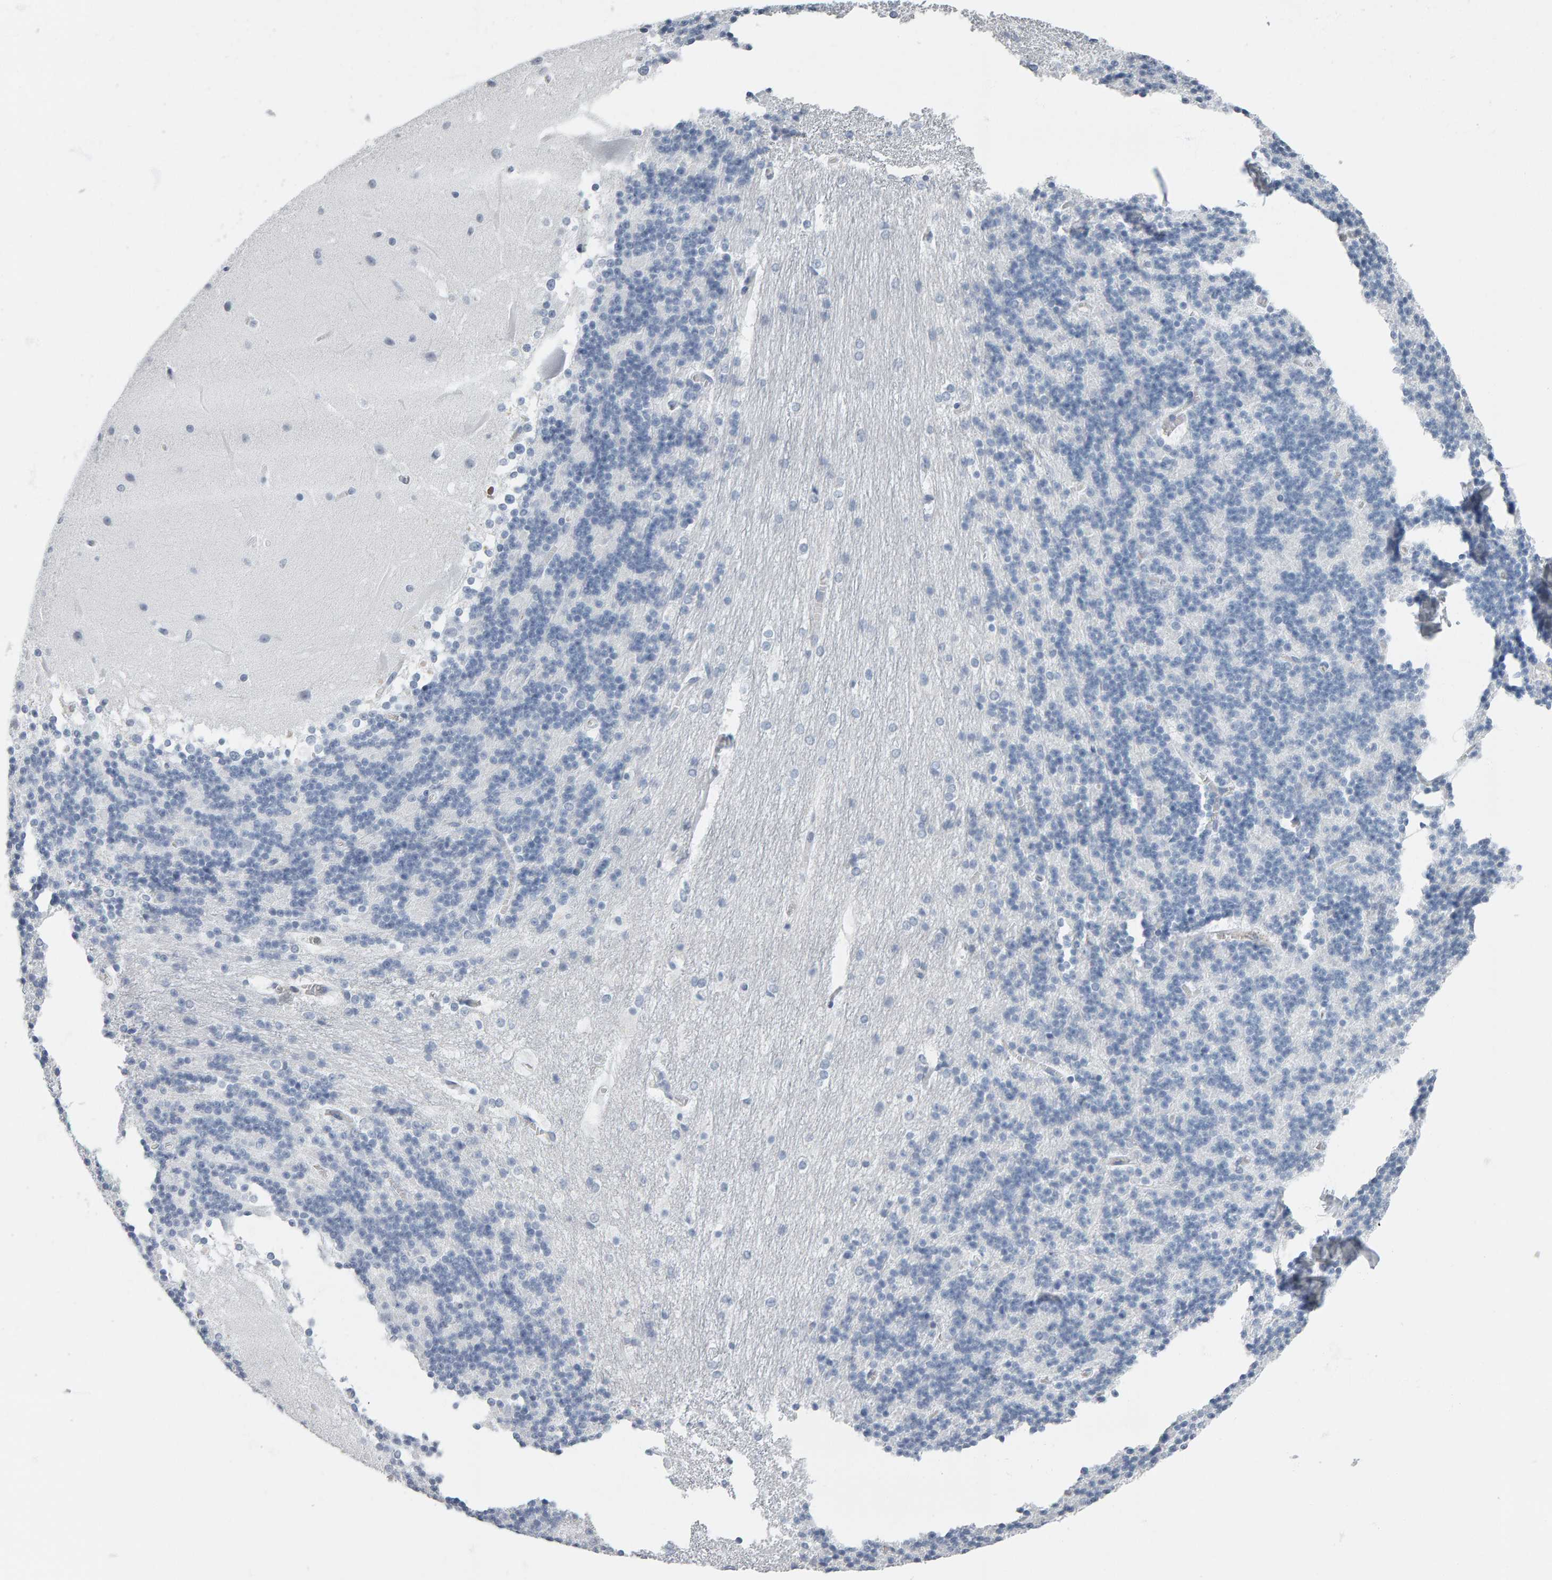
{"staining": {"intensity": "negative", "quantity": "none", "location": "none"}, "tissue": "cerebellum", "cell_type": "Cells in granular layer", "image_type": "normal", "snomed": [{"axis": "morphology", "description": "Normal tissue, NOS"}, {"axis": "topography", "description": "Cerebellum"}], "caption": "This is an IHC micrograph of benign cerebellum. There is no positivity in cells in granular layer.", "gene": "SPACA3", "patient": {"sex": "female", "age": 19}}